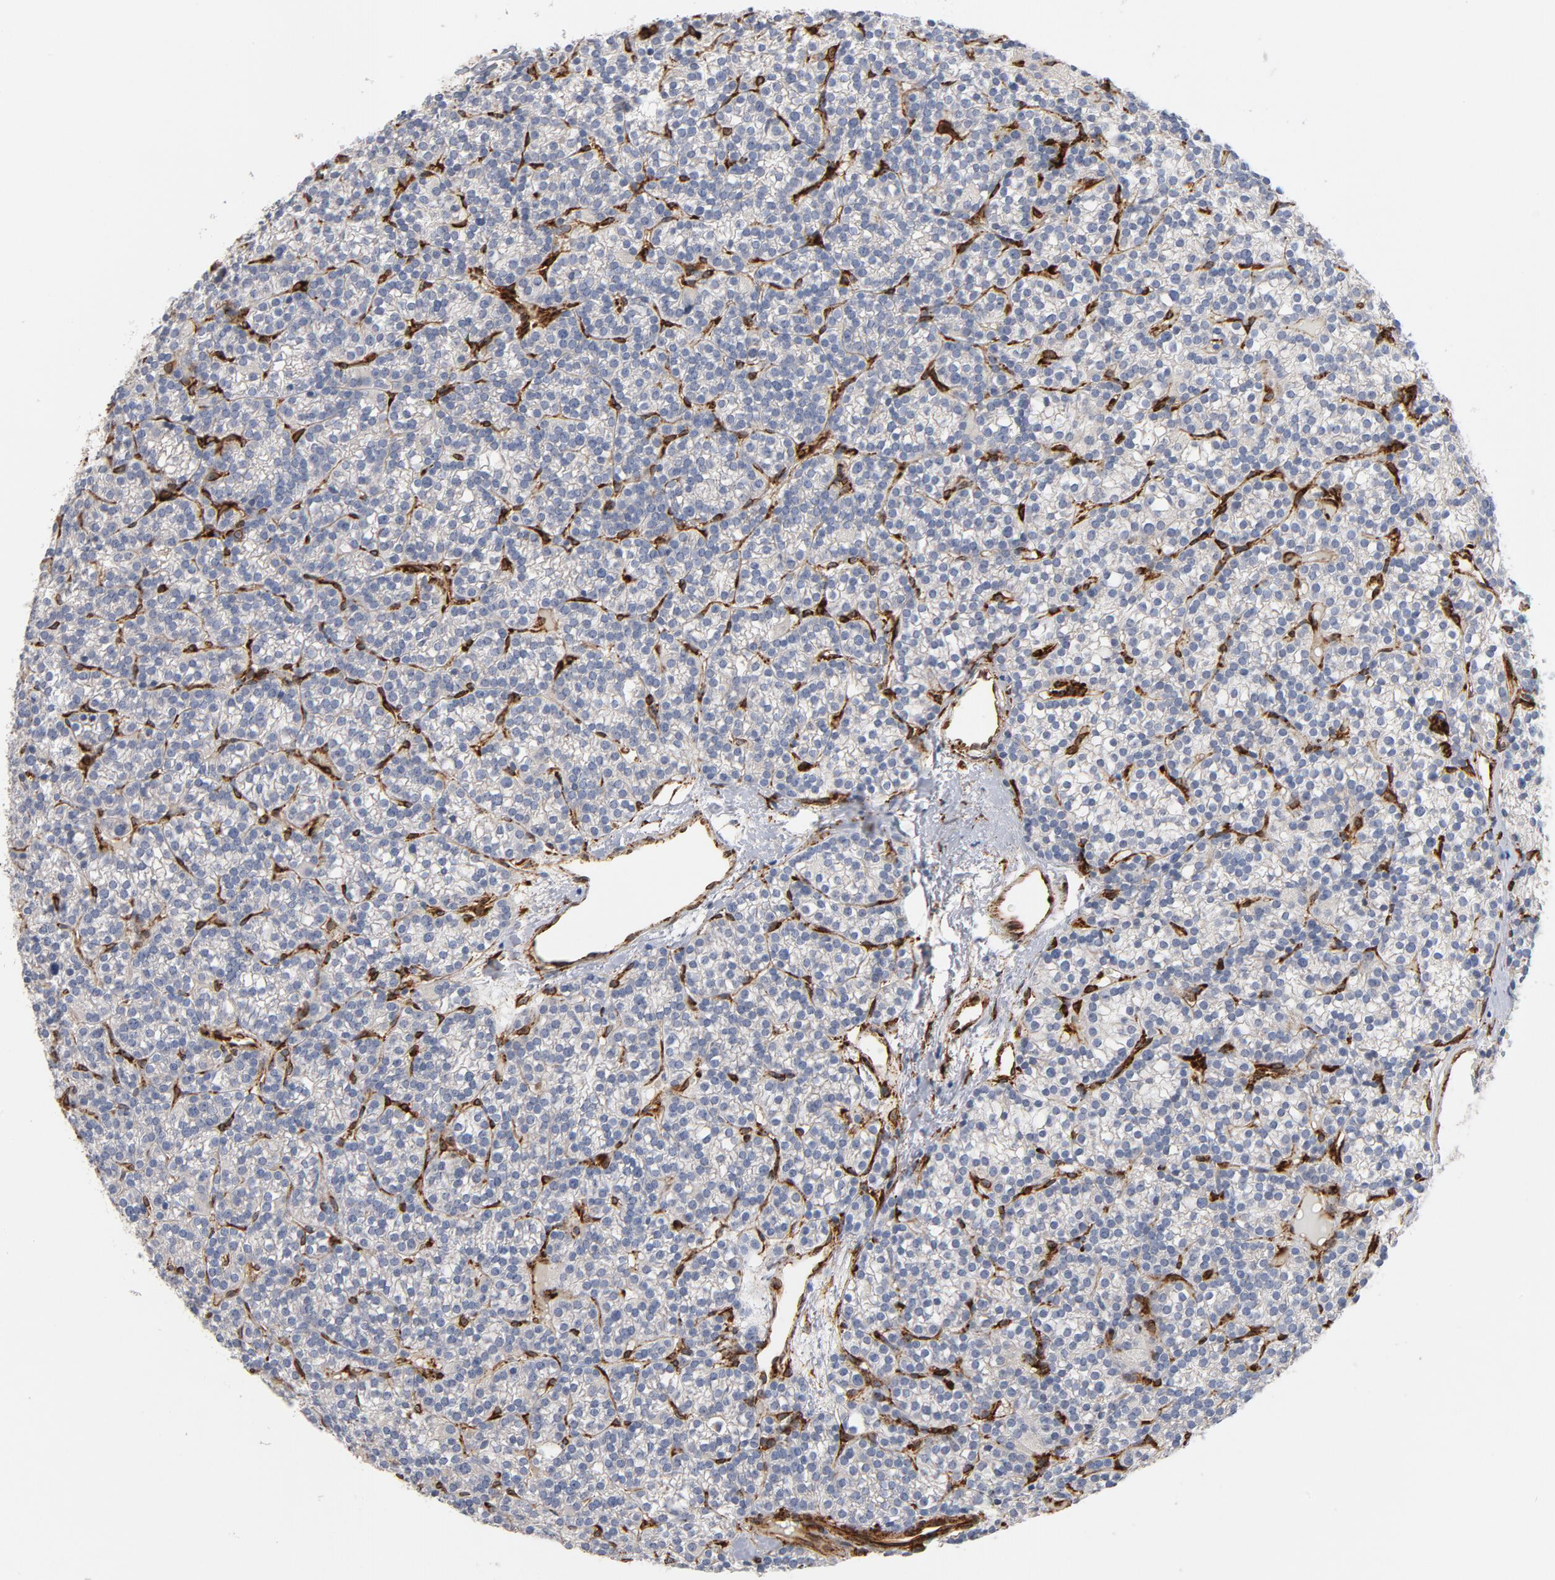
{"staining": {"intensity": "negative", "quantity": "none", "location": "none"}, "tissue": "parathyroid gland", "cell_type": "Glandular cells", "image_type": "normal", "snomed": [{"axis": "morphology", "description": "Normal tissue, NOS"}, {"axis": "topography", "description": "Parathyroid gland"}], "caption": "Protein analysis of benign parathyroid gland exhibits no significant staining in glandular cells.", "gene": "SERPINH1", "patient": {"sex": "female", "age": 50}}